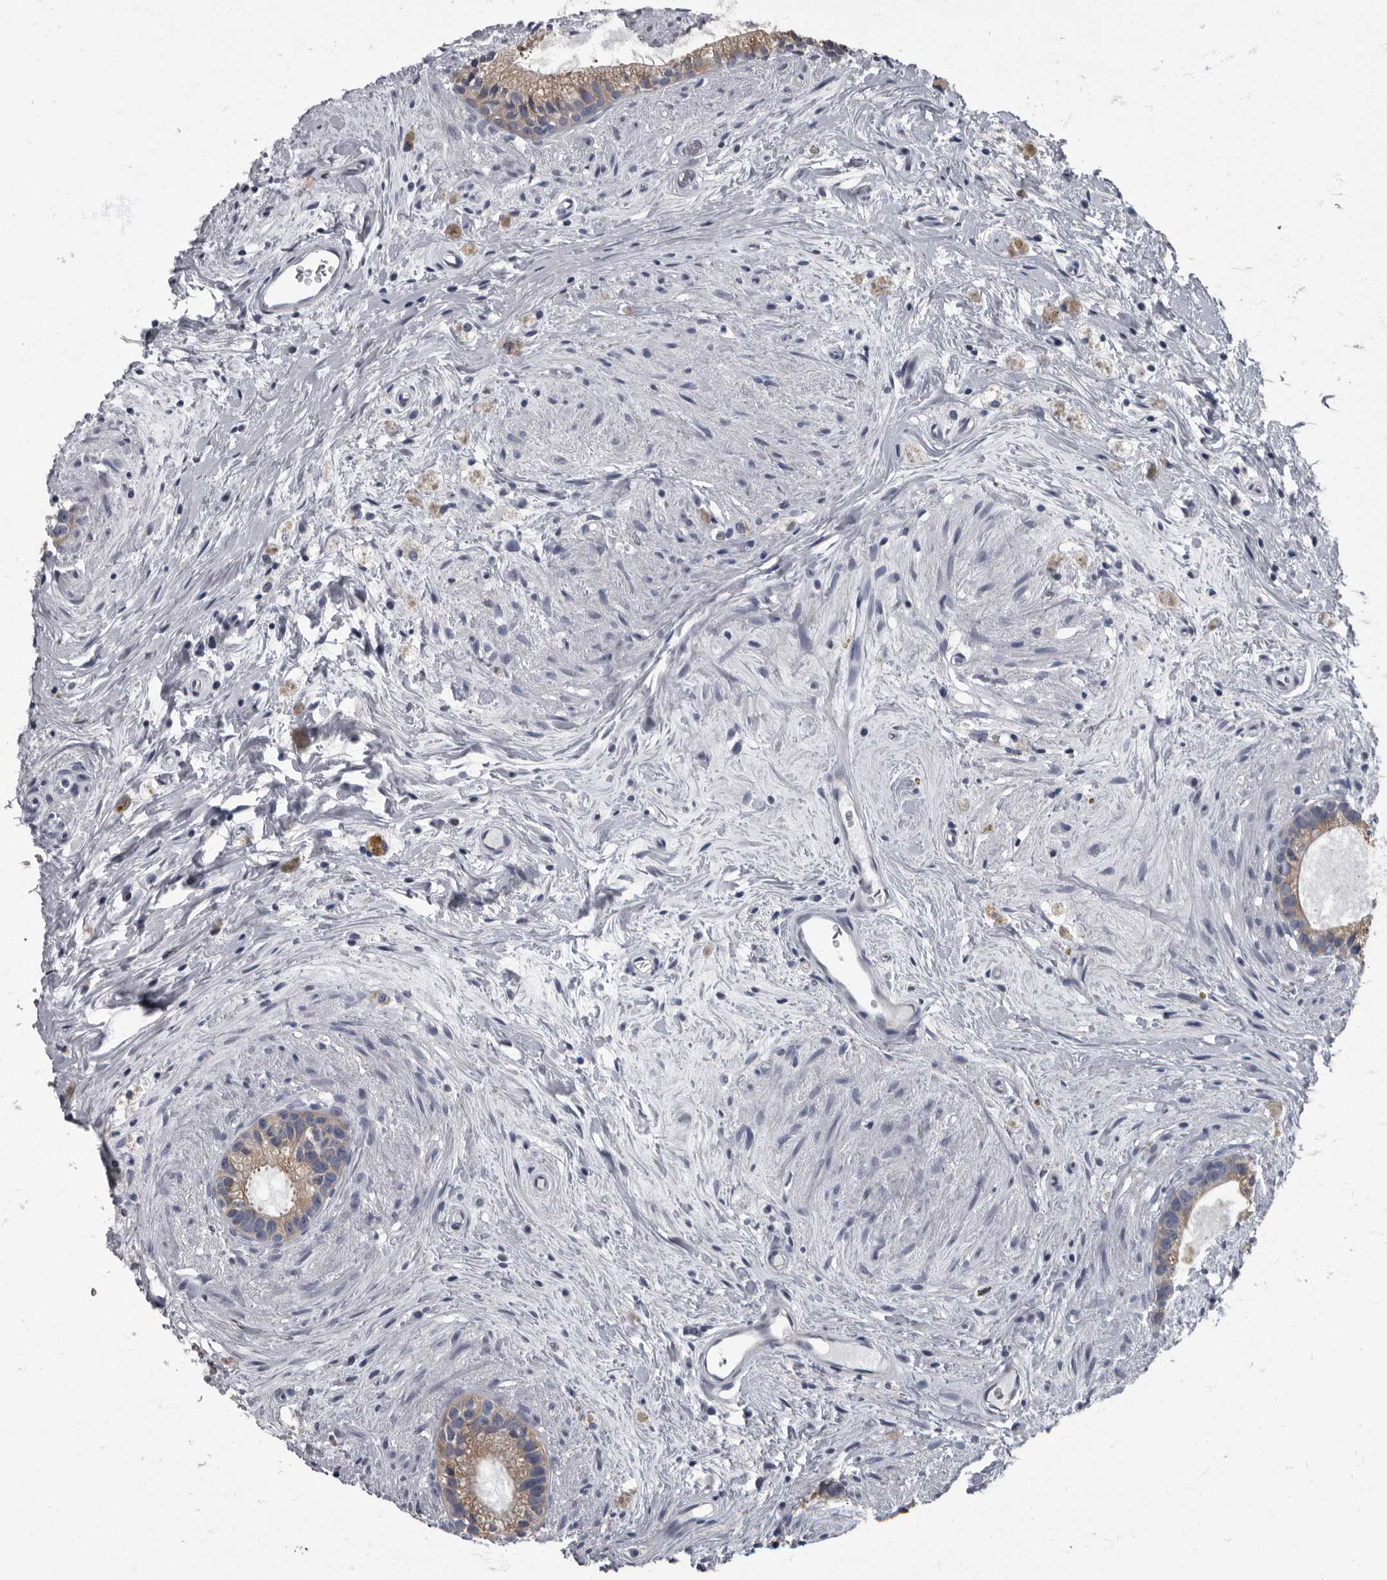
{"staining": {"intensity": "moderate", "quantity": ">75%", "location": "cytoplasmic/membranous"}, "tissue": "epididymis", "cell_type": "Glandular cells", "image_type": "normal", "snomed": [{"axis": "morphology", "description": "Normal tissue, NOS"}, {"axis": "topography", "description": "Epididymis"}], "caption": "Glandular cells demonstrate moderate cytoplasmic/membranous expression in about >75% of cells in unremarkable epididymis. The staining was performed using DAB, with brown indicating positive protein expression. Nuclei are stained blue with hematoxylin.", "gene": "TPD52L1", "patient": {"sex": "male", "age": 80}}